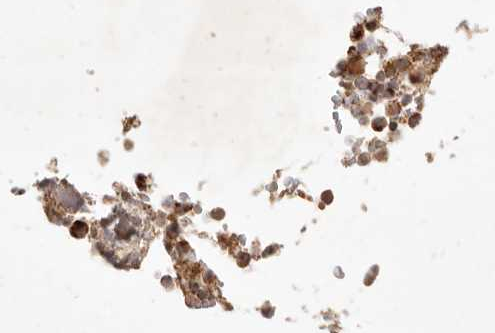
{"staining": {"intensity": "moderate", "quantity": ">75%", "location": "cytoplasmic/membranous"}, "tissue": "bone marrow", "cell_type": "Hematopoietic cells", "image_type": "normal", "snomed": [{"axis": "morphology", "description": "Normal tissue, NOS"}, {"axis": "topography", "description": "Bone marrow"}], "caption": "An immunohistochemistry micrograph of normal tissue is shown. Protein staining in brown labels moderate cytoplasmic/membranous positivity in bone marrow within hematopoietic cells. (Stains: DAB in brown, nuclei in blue, Microscopy: brightfield microscopy at high magnification).", "gene": "CPLANE2", "patient": {"sex": "male", "age": 70}}